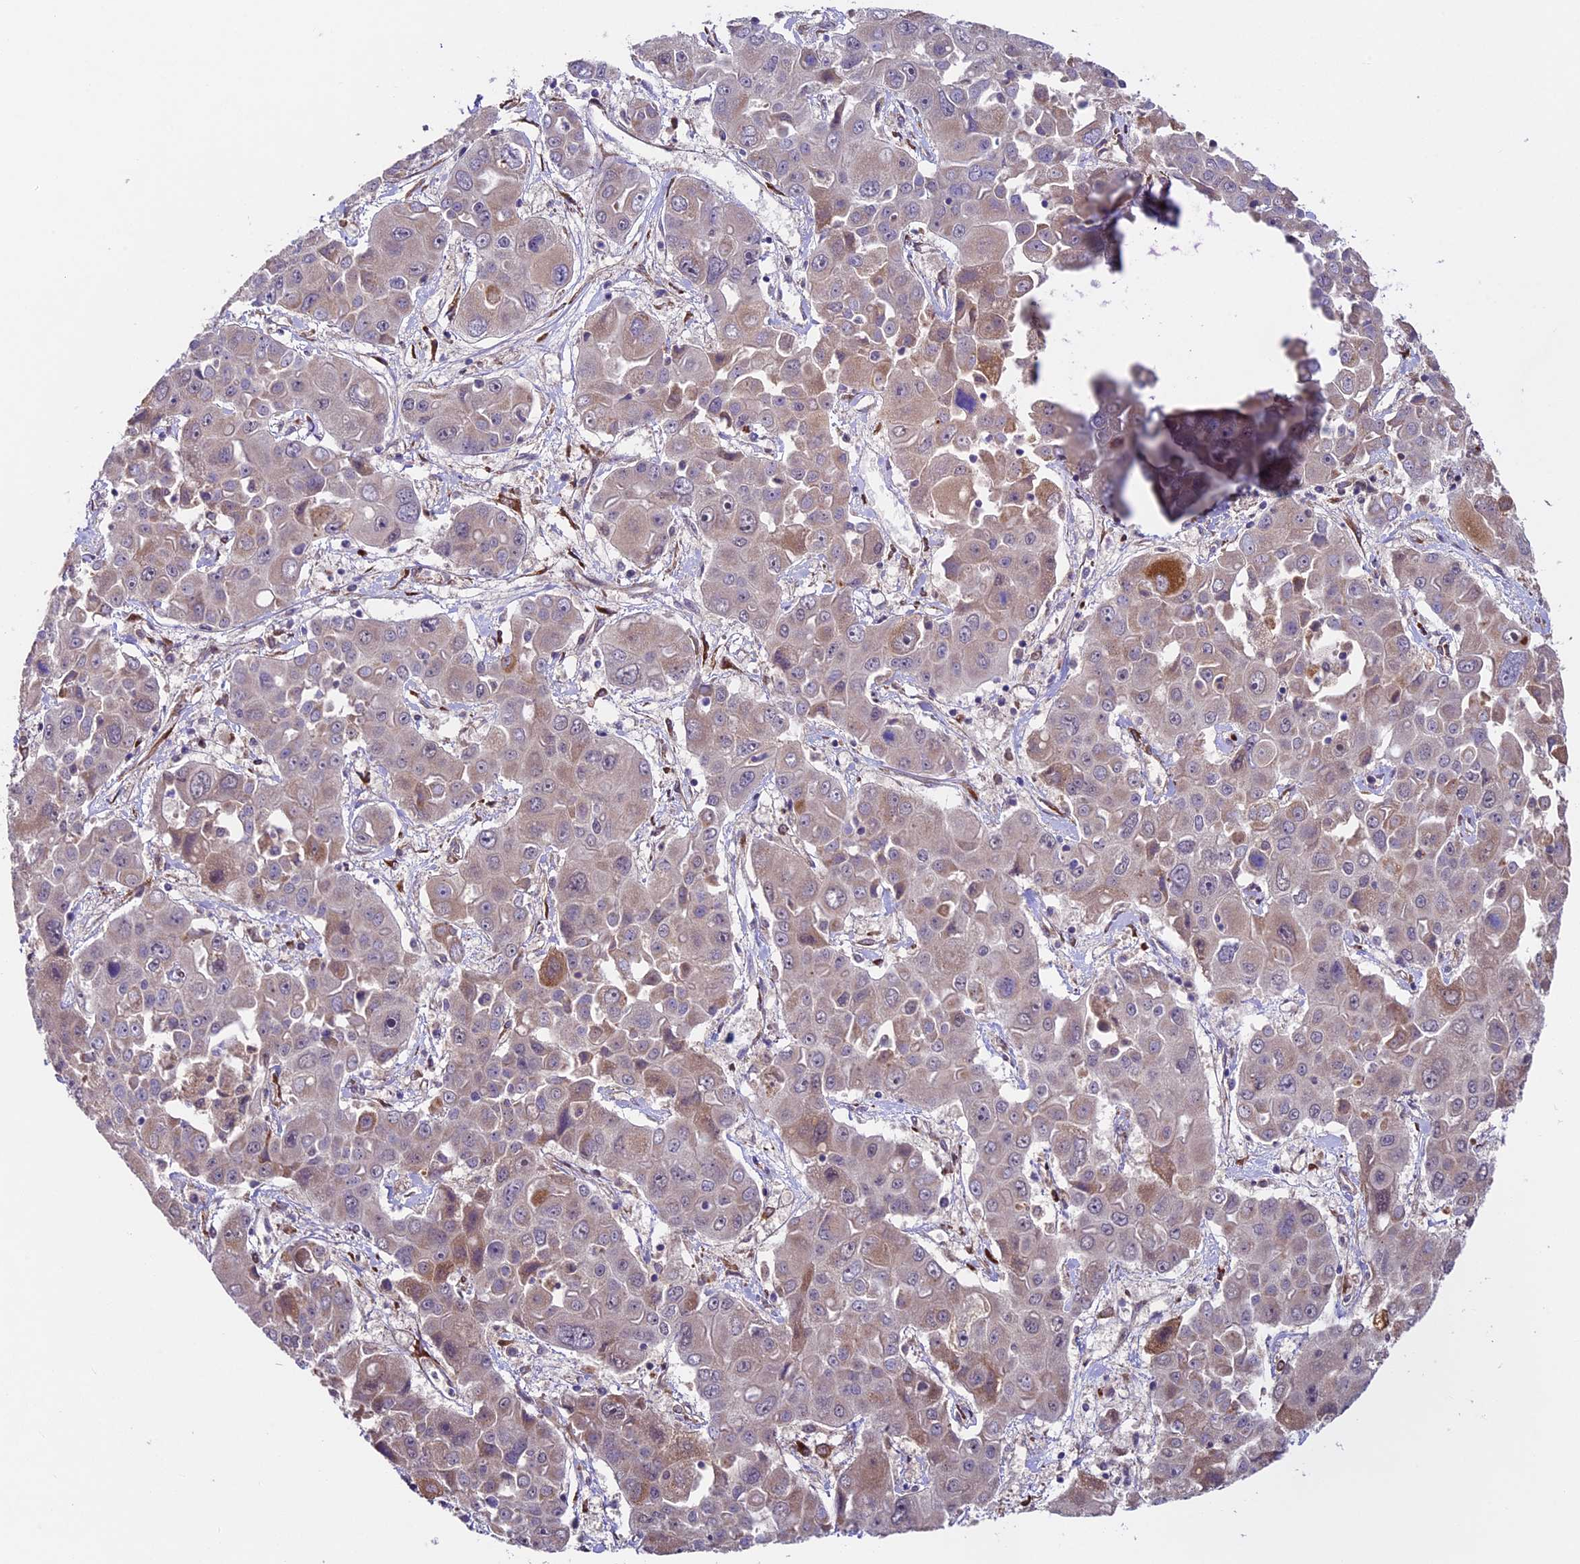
{"staining": {"intensity": "moderate", "quantity": "<25%", "location": "cytoplasmic/membranous"}, "tissue": "liver cancer", "cell_type": "Tumor cells", "image_type": "cancer", "snomed": [{"axis": "morphology", "description": "Cholangiocarcinoma"}, {"axis": "topography", "description": "Liver"}], "caption": "A brown stain labels moderate cytoplasmic/membranous expression of a protein in liver cancer (cholangiocarcinoma) tumor cells.", "gene": "LSM7", "patient": {"sex": "male", "age": 67}}